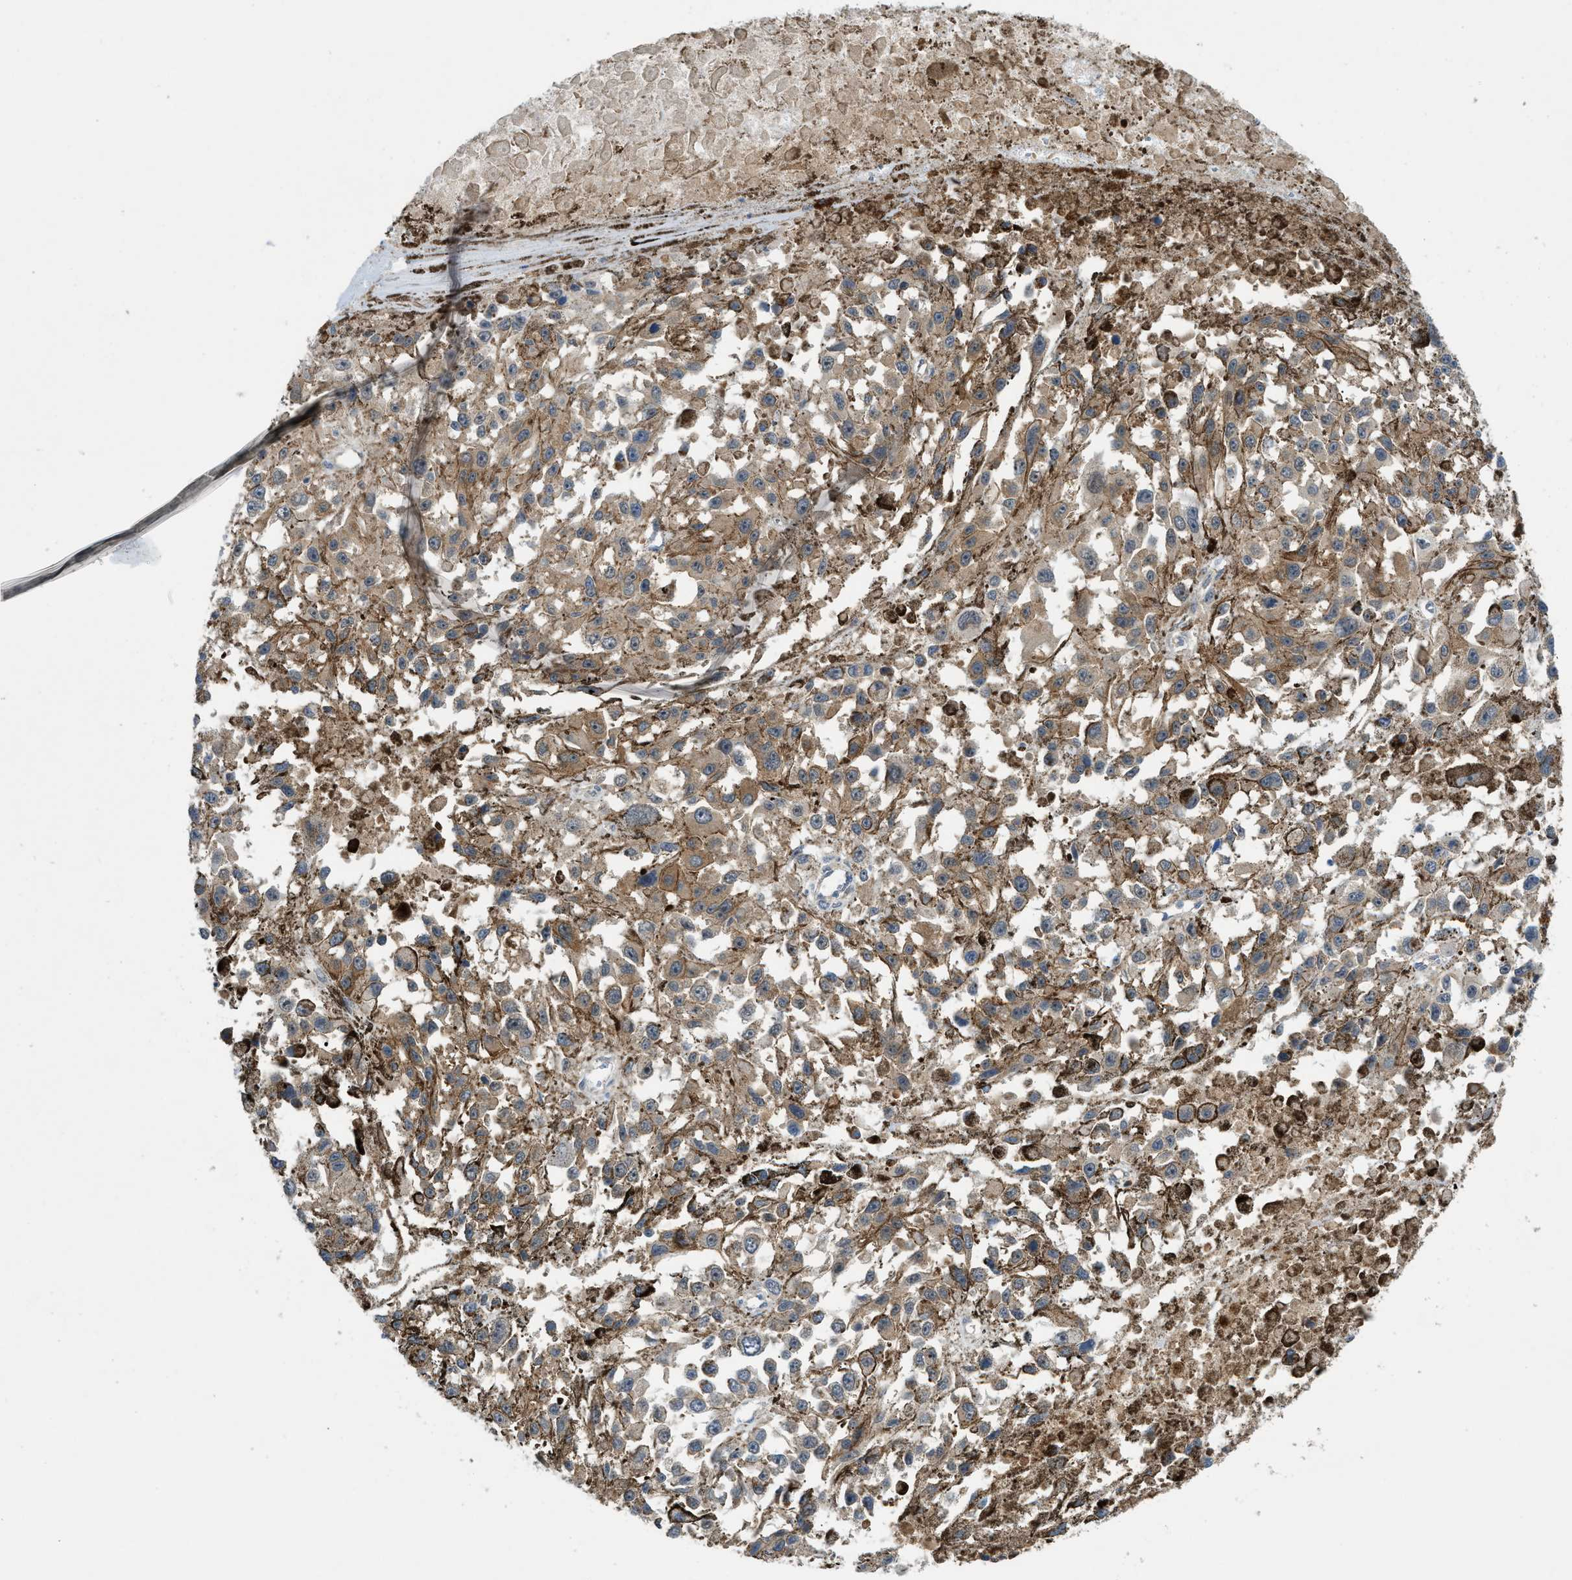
{"staining": {"intensity": "moderate", "quantity": "25%-75%", "location": "cytoplasmic/membranous"}, "tissue": "melanoma", "cell_type": "Tumor cells", "image_type": "cancer", "snomed": [{"axis": "morphology", "description": "Malignant melanoma, Metastatic site"}, {"axis": "topography", "description": "Lymph node"}], "caption": "Melanoma tissue displays moderate cytoplasmic/membranous staining in approximately 25%-75% of tumor cells", "gene": "TRAK2", "patient": {"sex": "male", "age": 59}}